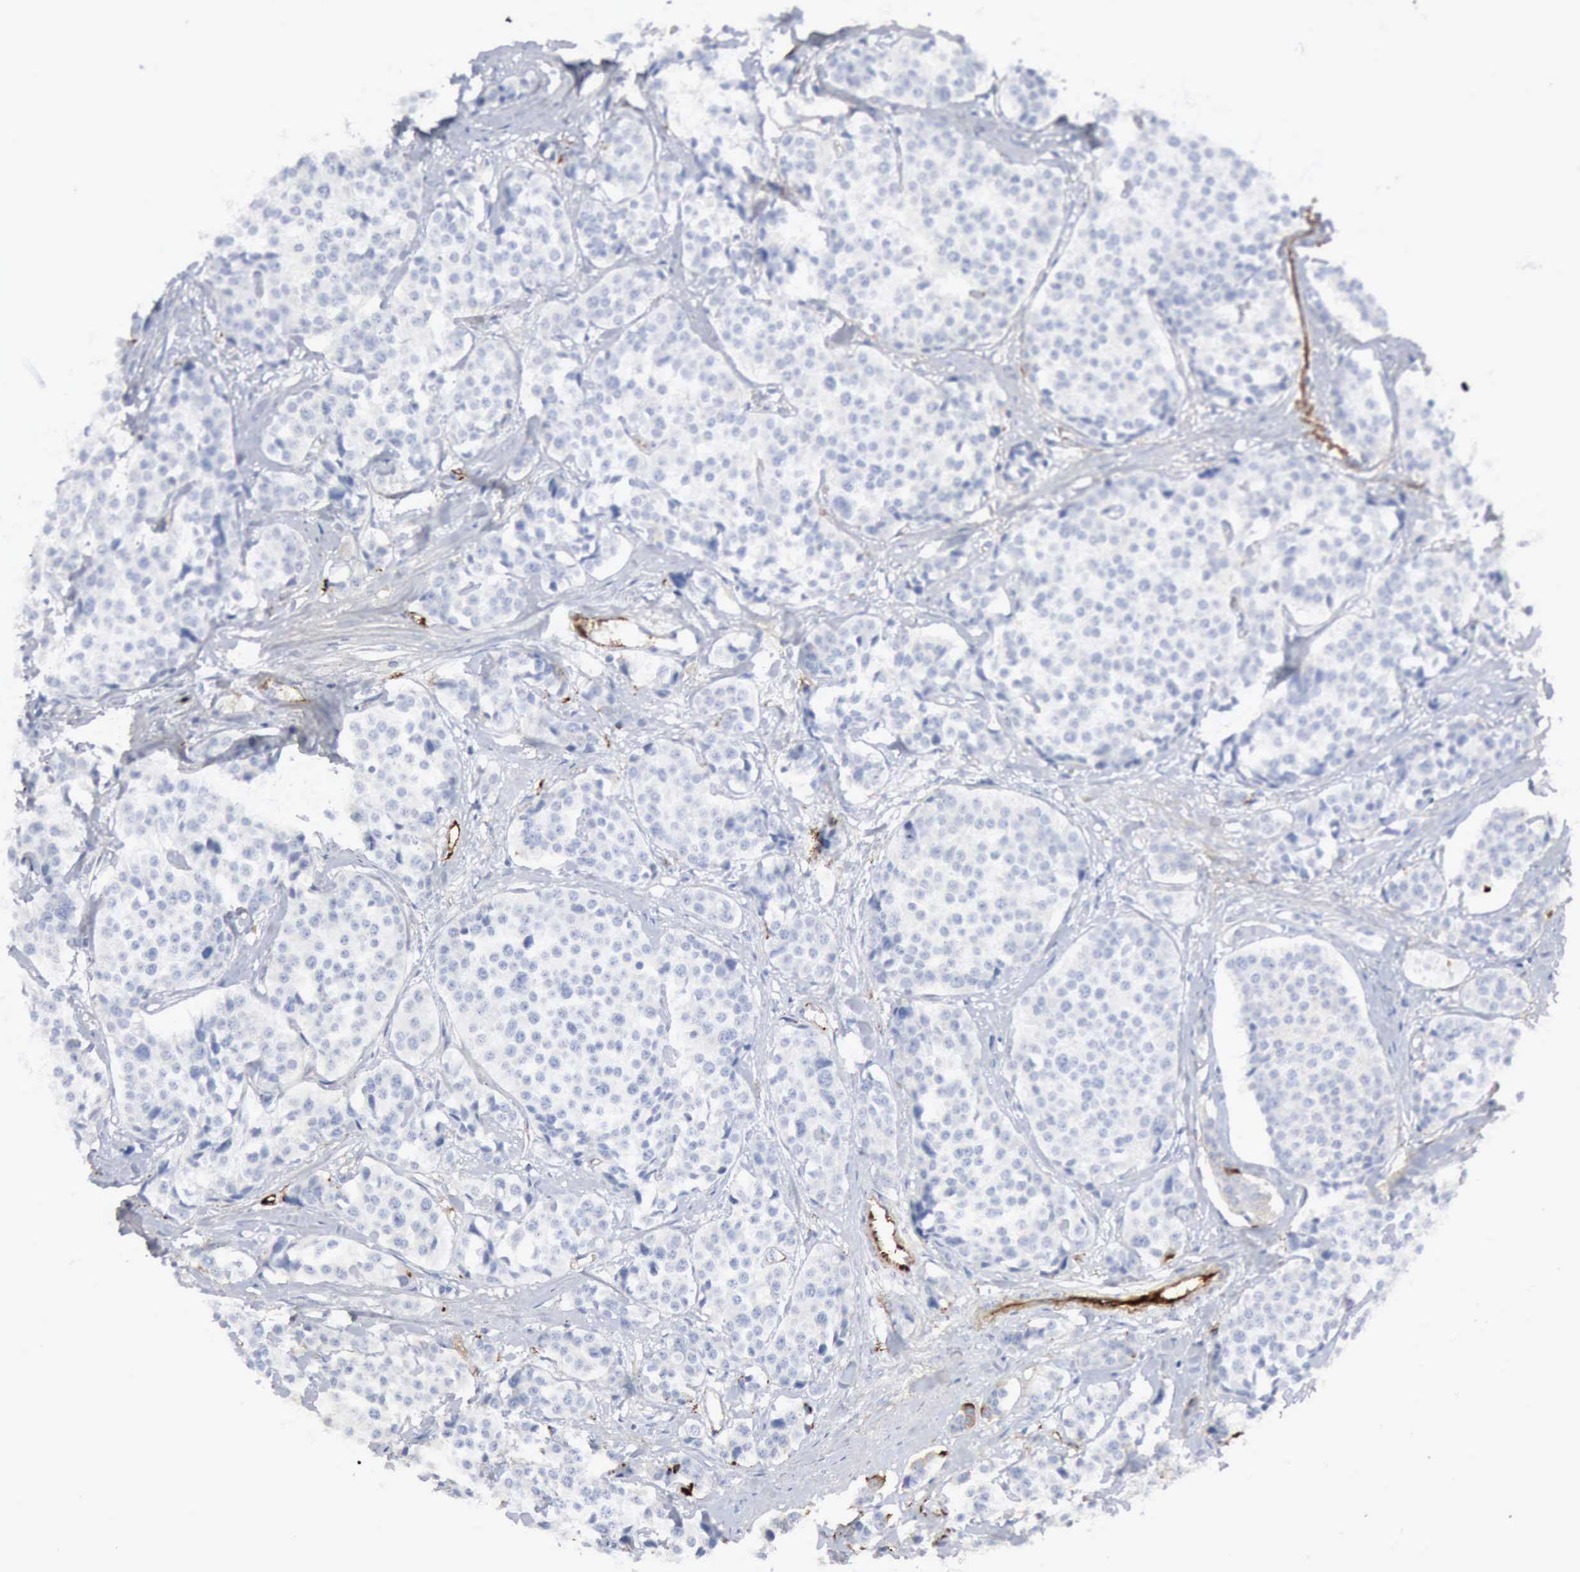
{"staining": {"intensity": "negative", "quantity": "none", "location": "none"}, "tissue": "carcinoid", "cell_type": "Tumor cells", "image_type": "cancer", "snomed": [{"axis": "morphology", "description": "Carcinoid, malignant, NOS"}, {"axis": "topography", "description": "Small intestine"}], "caption": "Tumor cells show no significant protein positivity in carcinoid.", "gene": "C4BPA", "patient": {"sex": "male", "age": 60}}